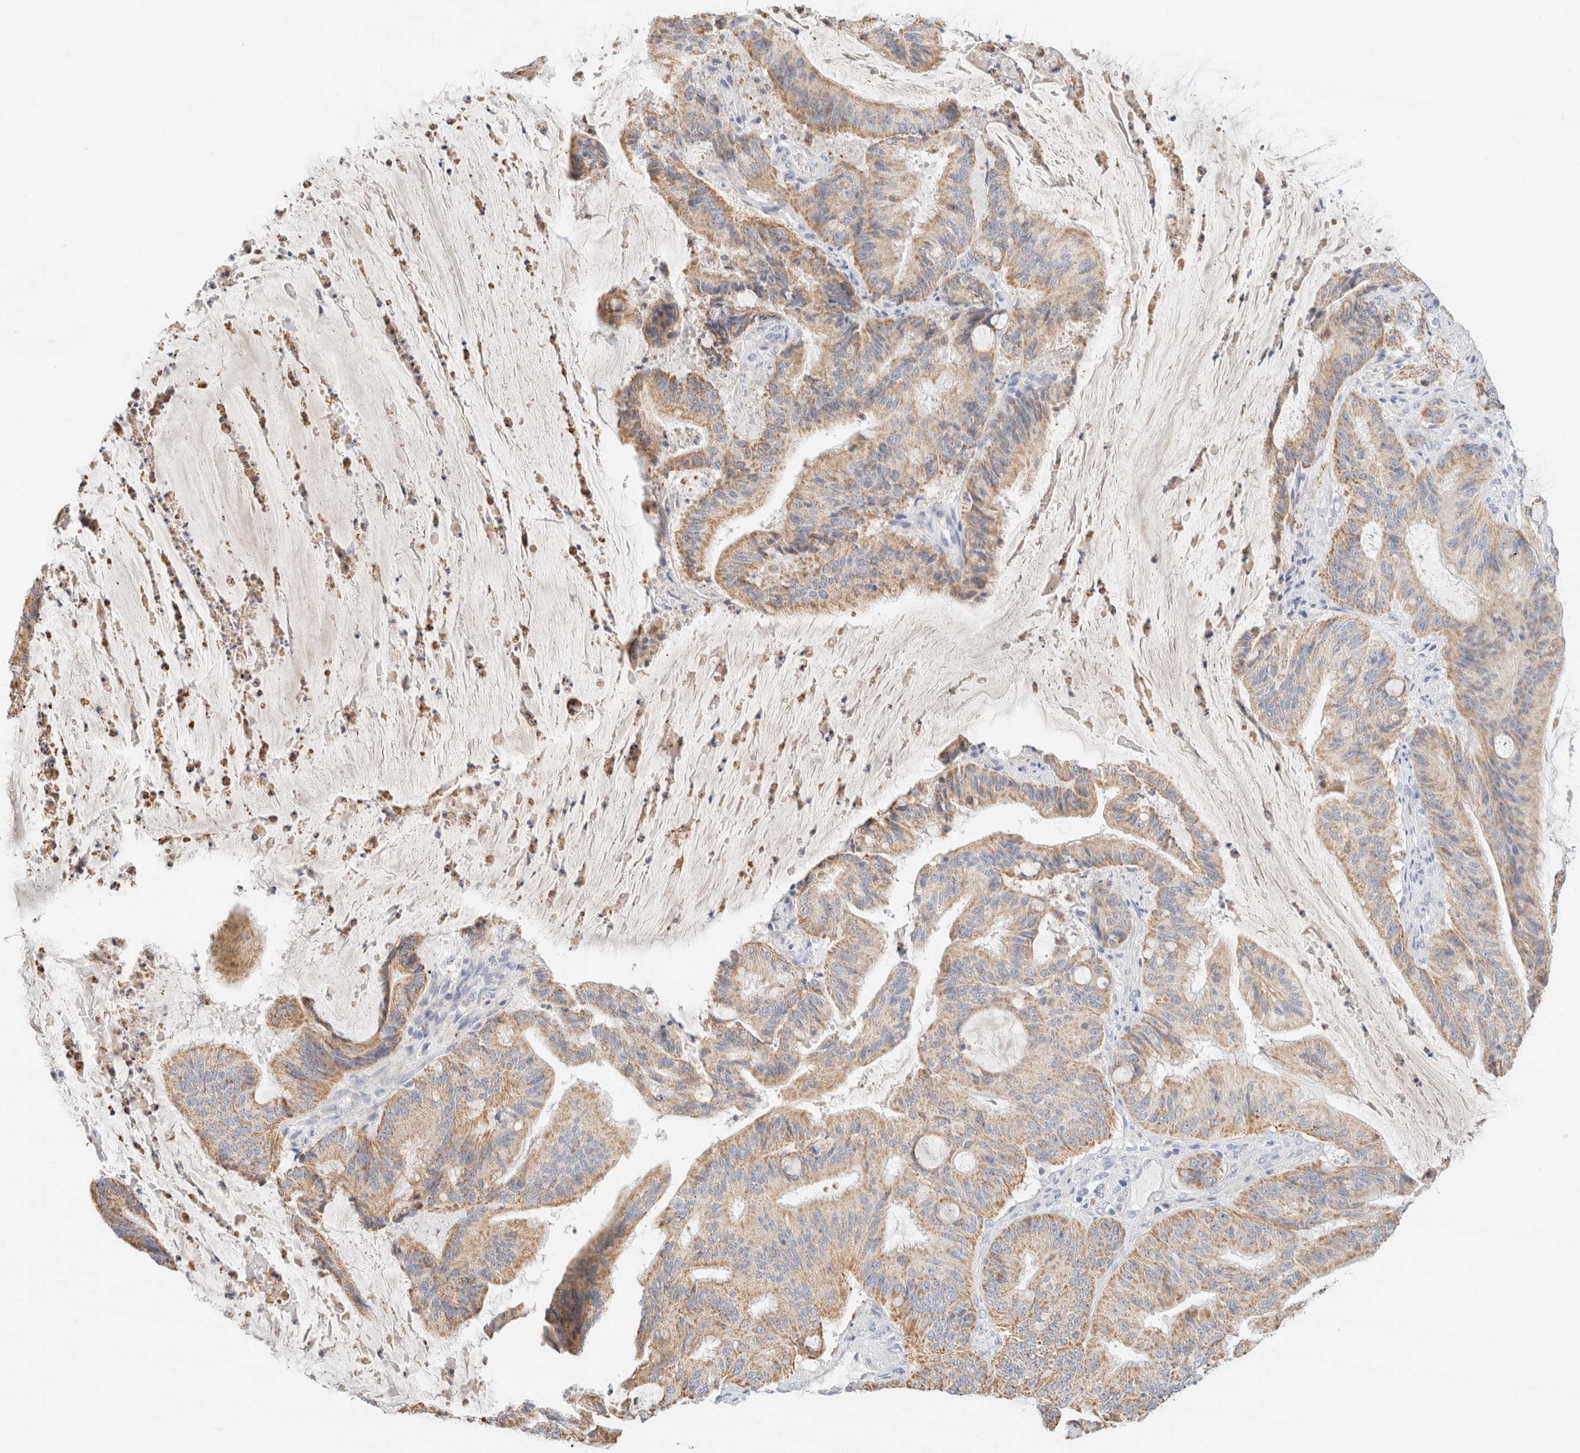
{"staining": {"intensity": "weak", "quantity": ">75%", "location": "cytoplasmic/membranous"}, "tissue": "liver cancer", "cell_type": "Tumor cells", "image_type": "cancer", "snomed": [{"axis": "morphology", "description": "Normal tissue, NOS"}, {"axis": "morphology", "description": "Cholangiocarcinoma"}, {"axis": "topography", "description": "Liver"}, {"axis": "topography", "description": "Peripheral nerve tissue"}], "caption": "Tumor cells reveal low levels of weak cytoplasmic/membranous positivity in about >75% of cells in liver cancer (cholangiocarcinoma).", "gene": "HDHD3", "patient": {"sex": "female", "age": 73}}